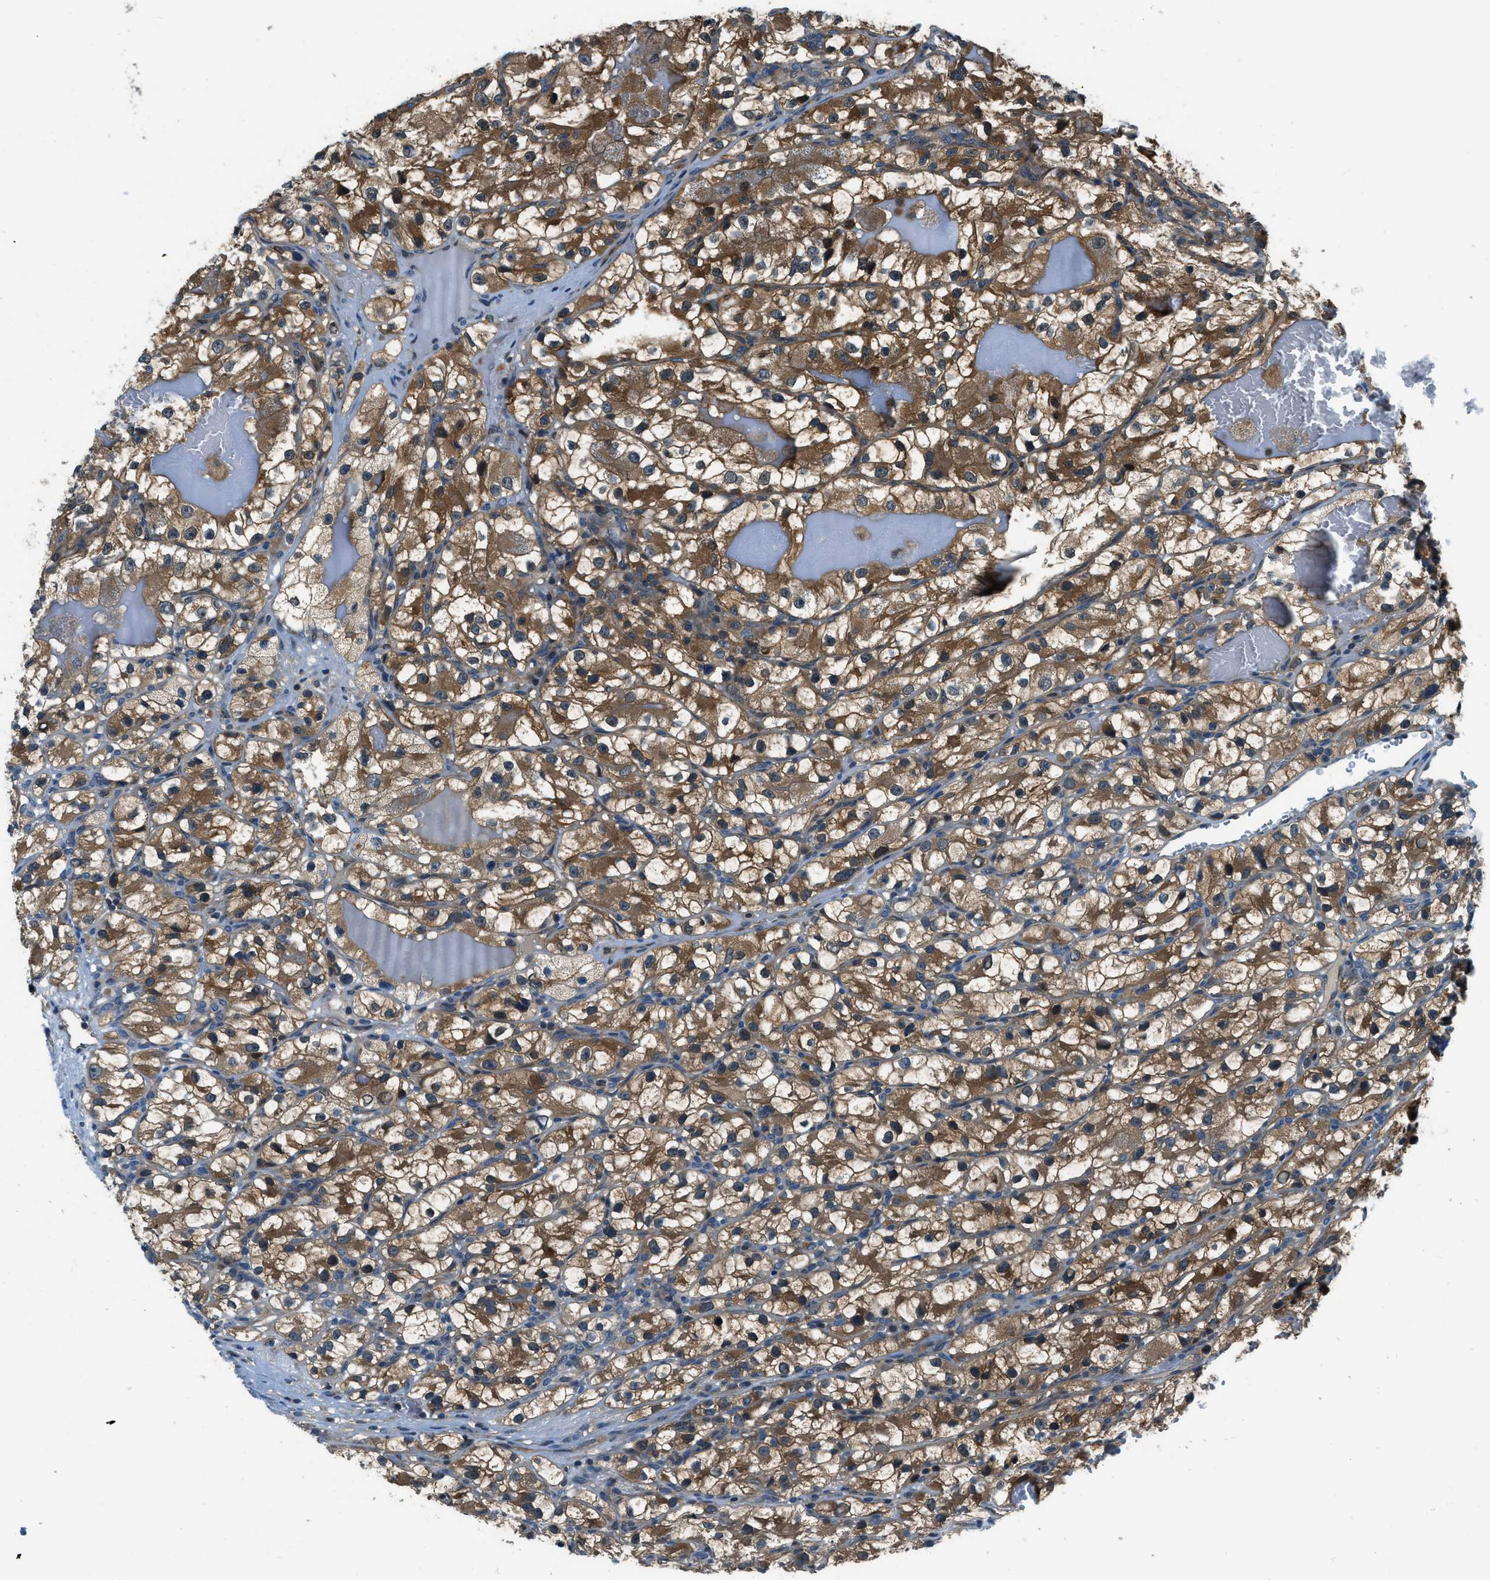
{"staining": {"intensity": "strong", "quantity": ">75%", "location": "cytoplasmic/membranous"}, "tissue": "renal cancer", "cell_type": "Tumor cells", "image_type": "cancer", "snomed": [{"axis": "morphology", "description": "Adenocarcinoma, NOS"}, {"axis": "topography", "description": "Kidney"}], "caption": "Protein expression analysis of human renal cancer reveals strong cytoplasmic/membranous staining in approximately >75% of tumor cells.", "gene": "HEBP2", "patient": {"sex": "female", "age": 57}}